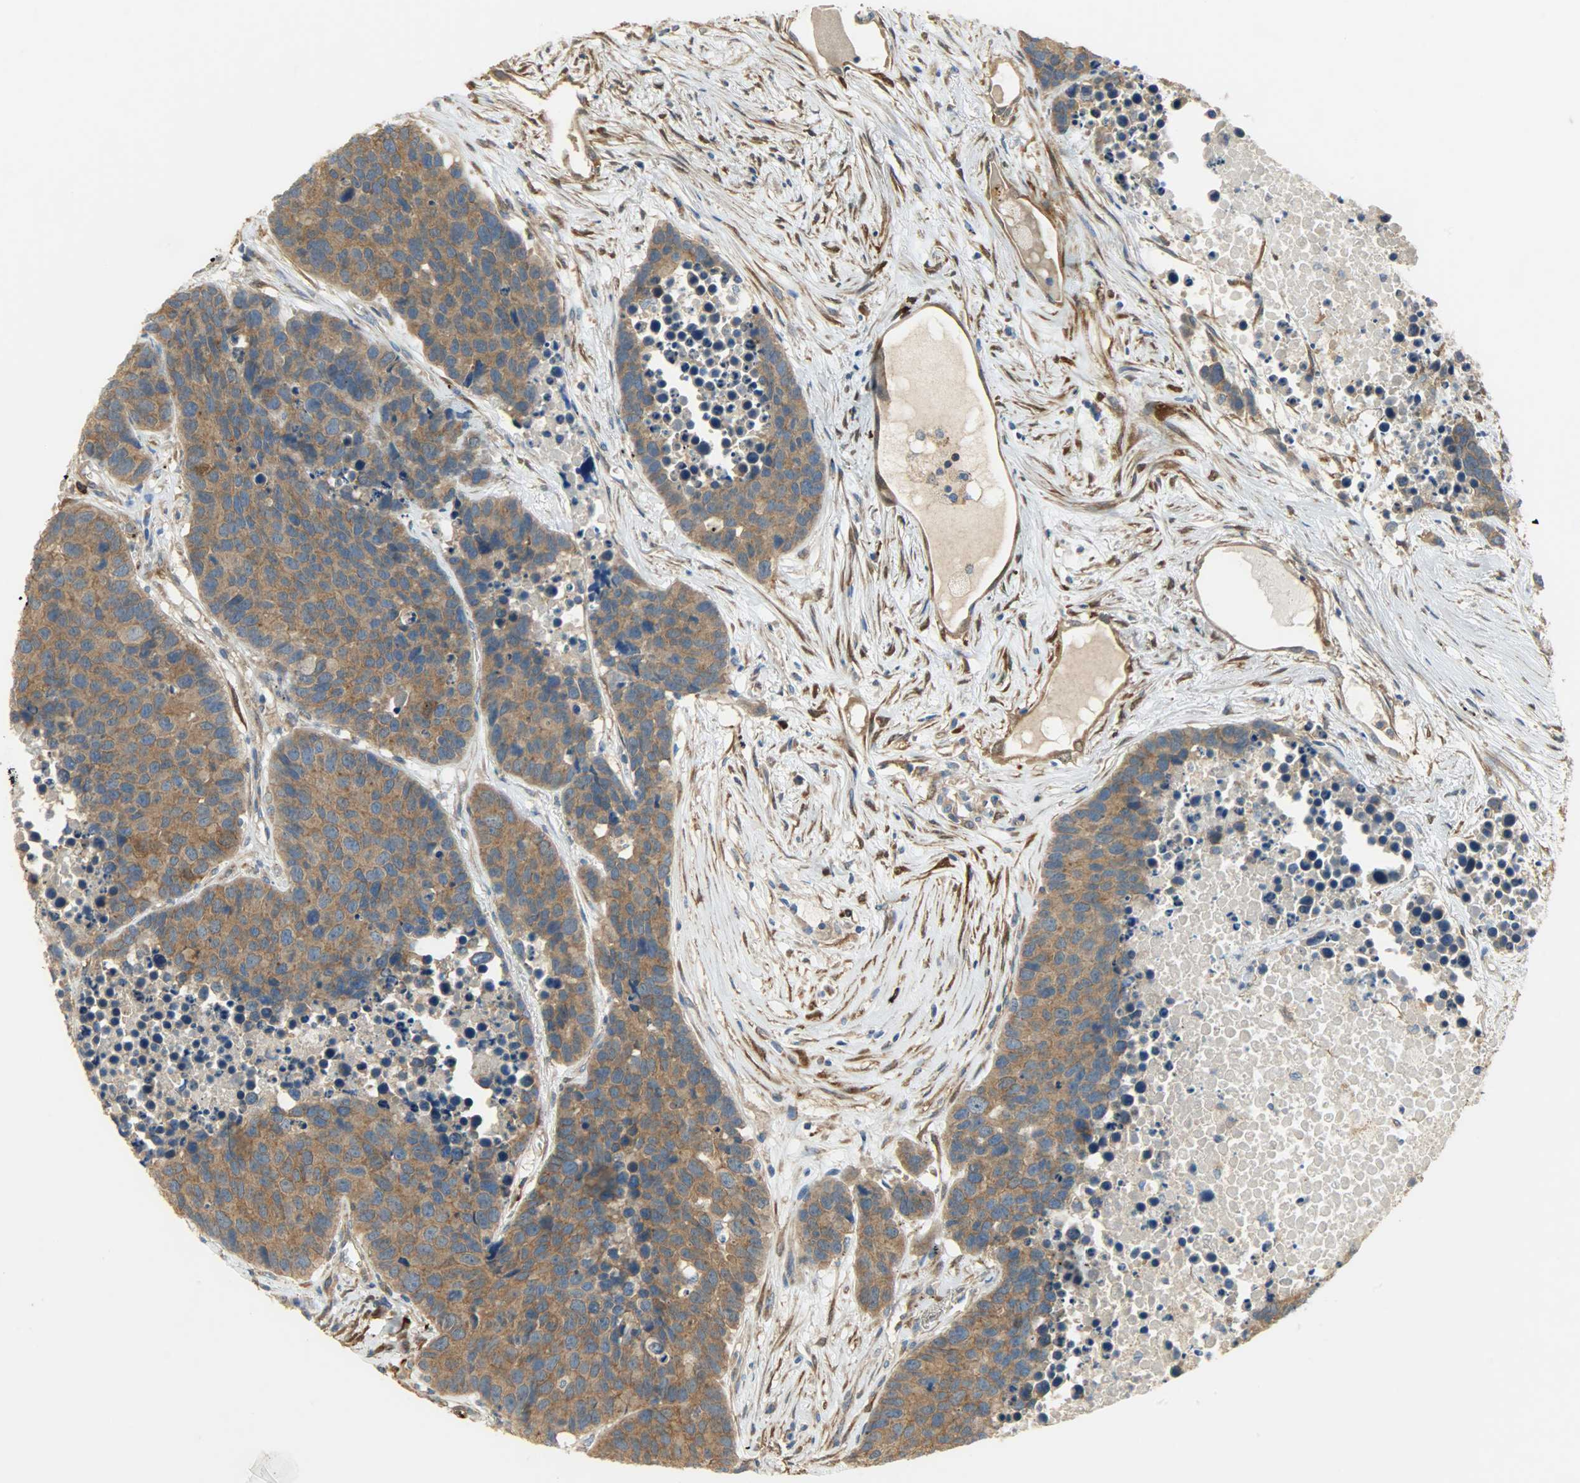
{"staining": {"intensity": "strong", "quantity": ">75%", "location": "cytoplasmic/membranous"}, "tissue": "carcinoid", "cell_type": "Tumor cells", "image_type": "cancer", "snomed": [{"axis": "morphology", "description": "Carcinoid, malignant, NOS"}, {"axis": "topography", "description": "Lung"}], "caption": "Immunohistochemical staining of human carcinoid exhibits high levels of strong cytoplasmic/membranous protein positivity in about >75% of tumor cells.", "gene": "C1orf198", "patient": {"sex": "male", "age": 60}}